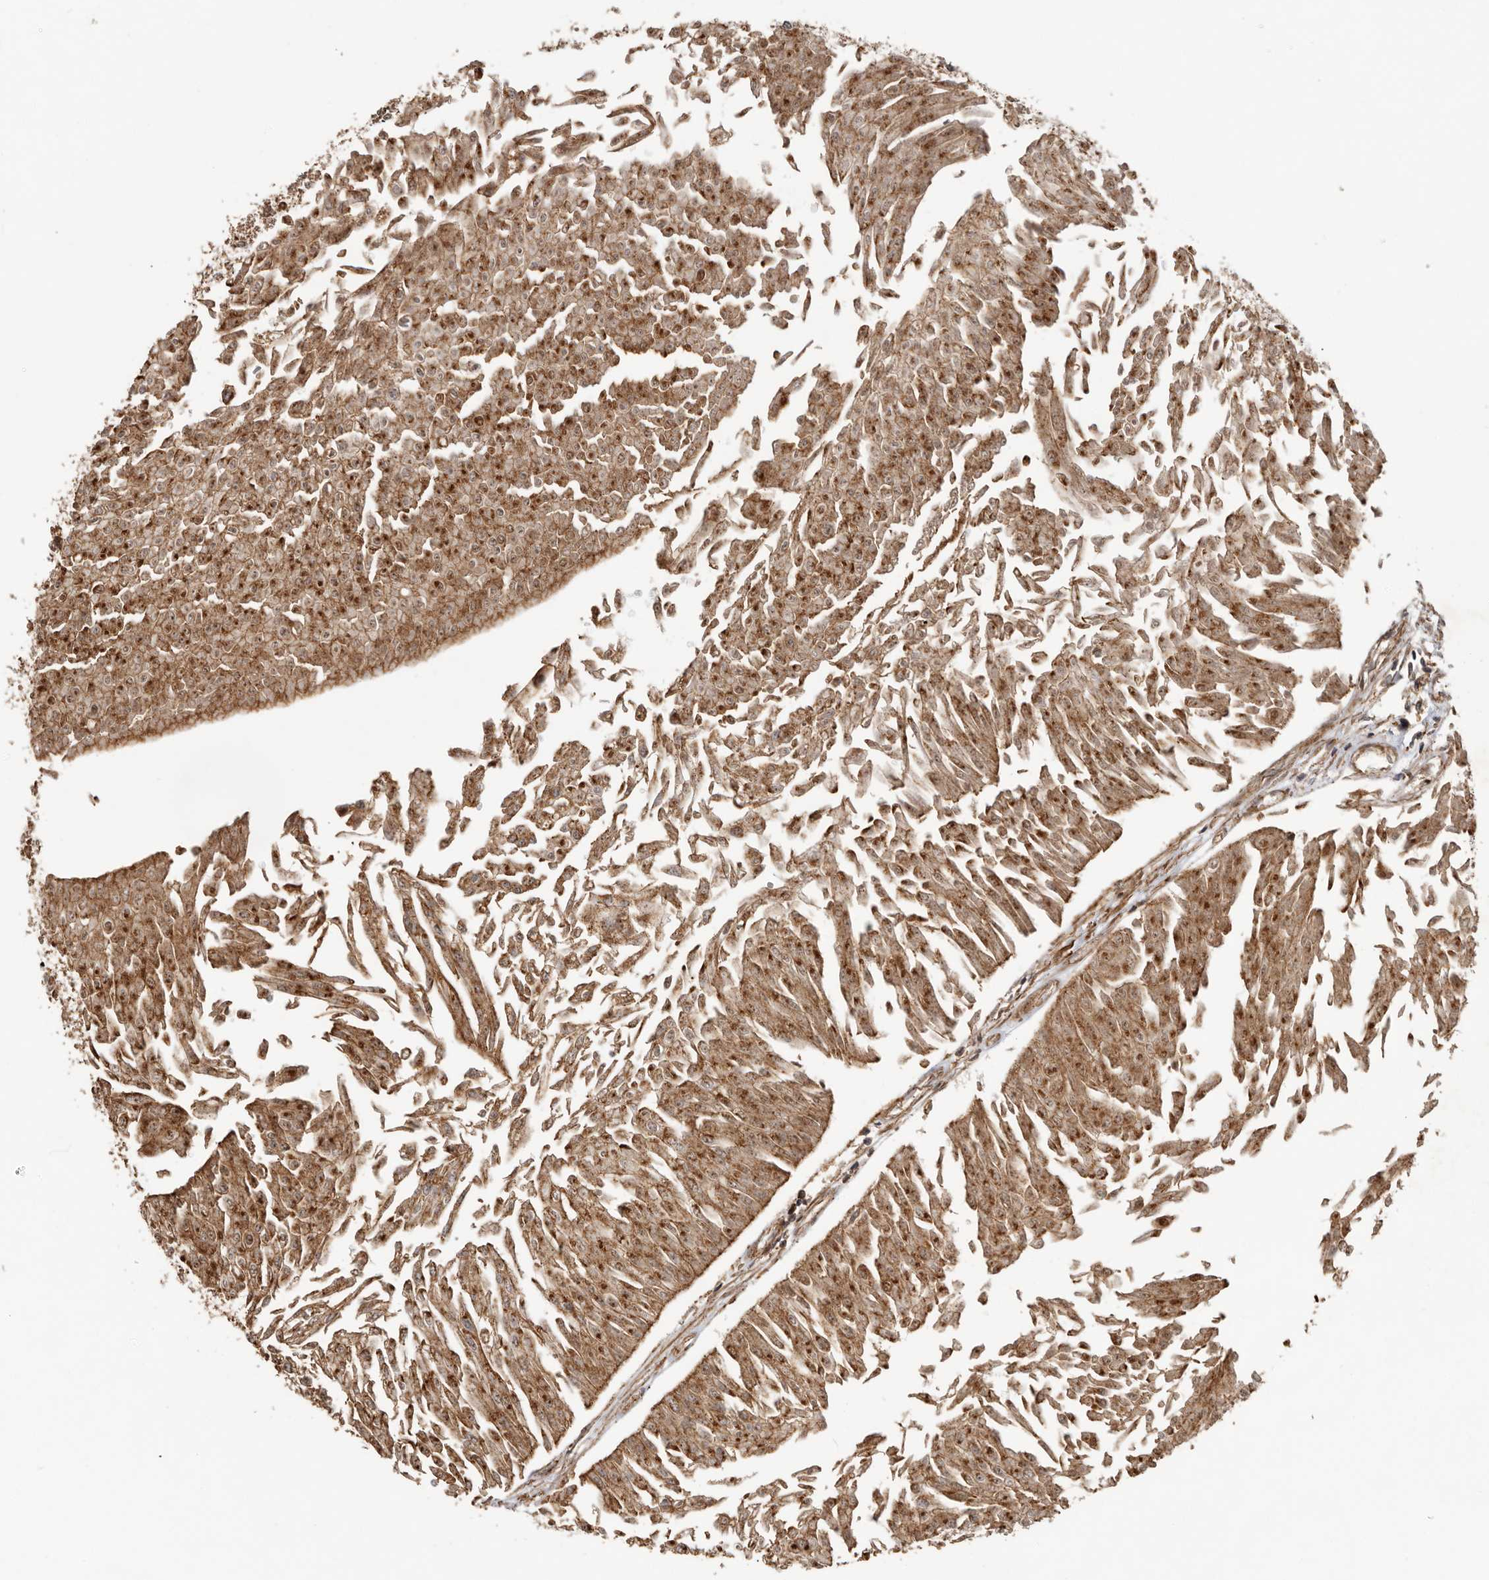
{"staining": {"intensity": "moderate", "quantity": ">75%", "location": "cytoplasmic/membranous"}, "tissue": "urothelial cancer", "cell_type": "Tumor cells", "image_type": "cancer", "snomed": [{"axis": "morphology", "description": "Urothelial carcinoma, Low grade"}, {"axis": "topography", "description": "Urinary bladder"}], "caption": "Moderate cytoplasmic/membranous staining is present in approximately >75% of tumor cells in urothelial cancer. (DAB (3,3'-diaminobenzidine) = brown stain, brightfield microscopy at high magnification).", "gene": "RNF157", "patient": {"sex": "male", "age": 67}}